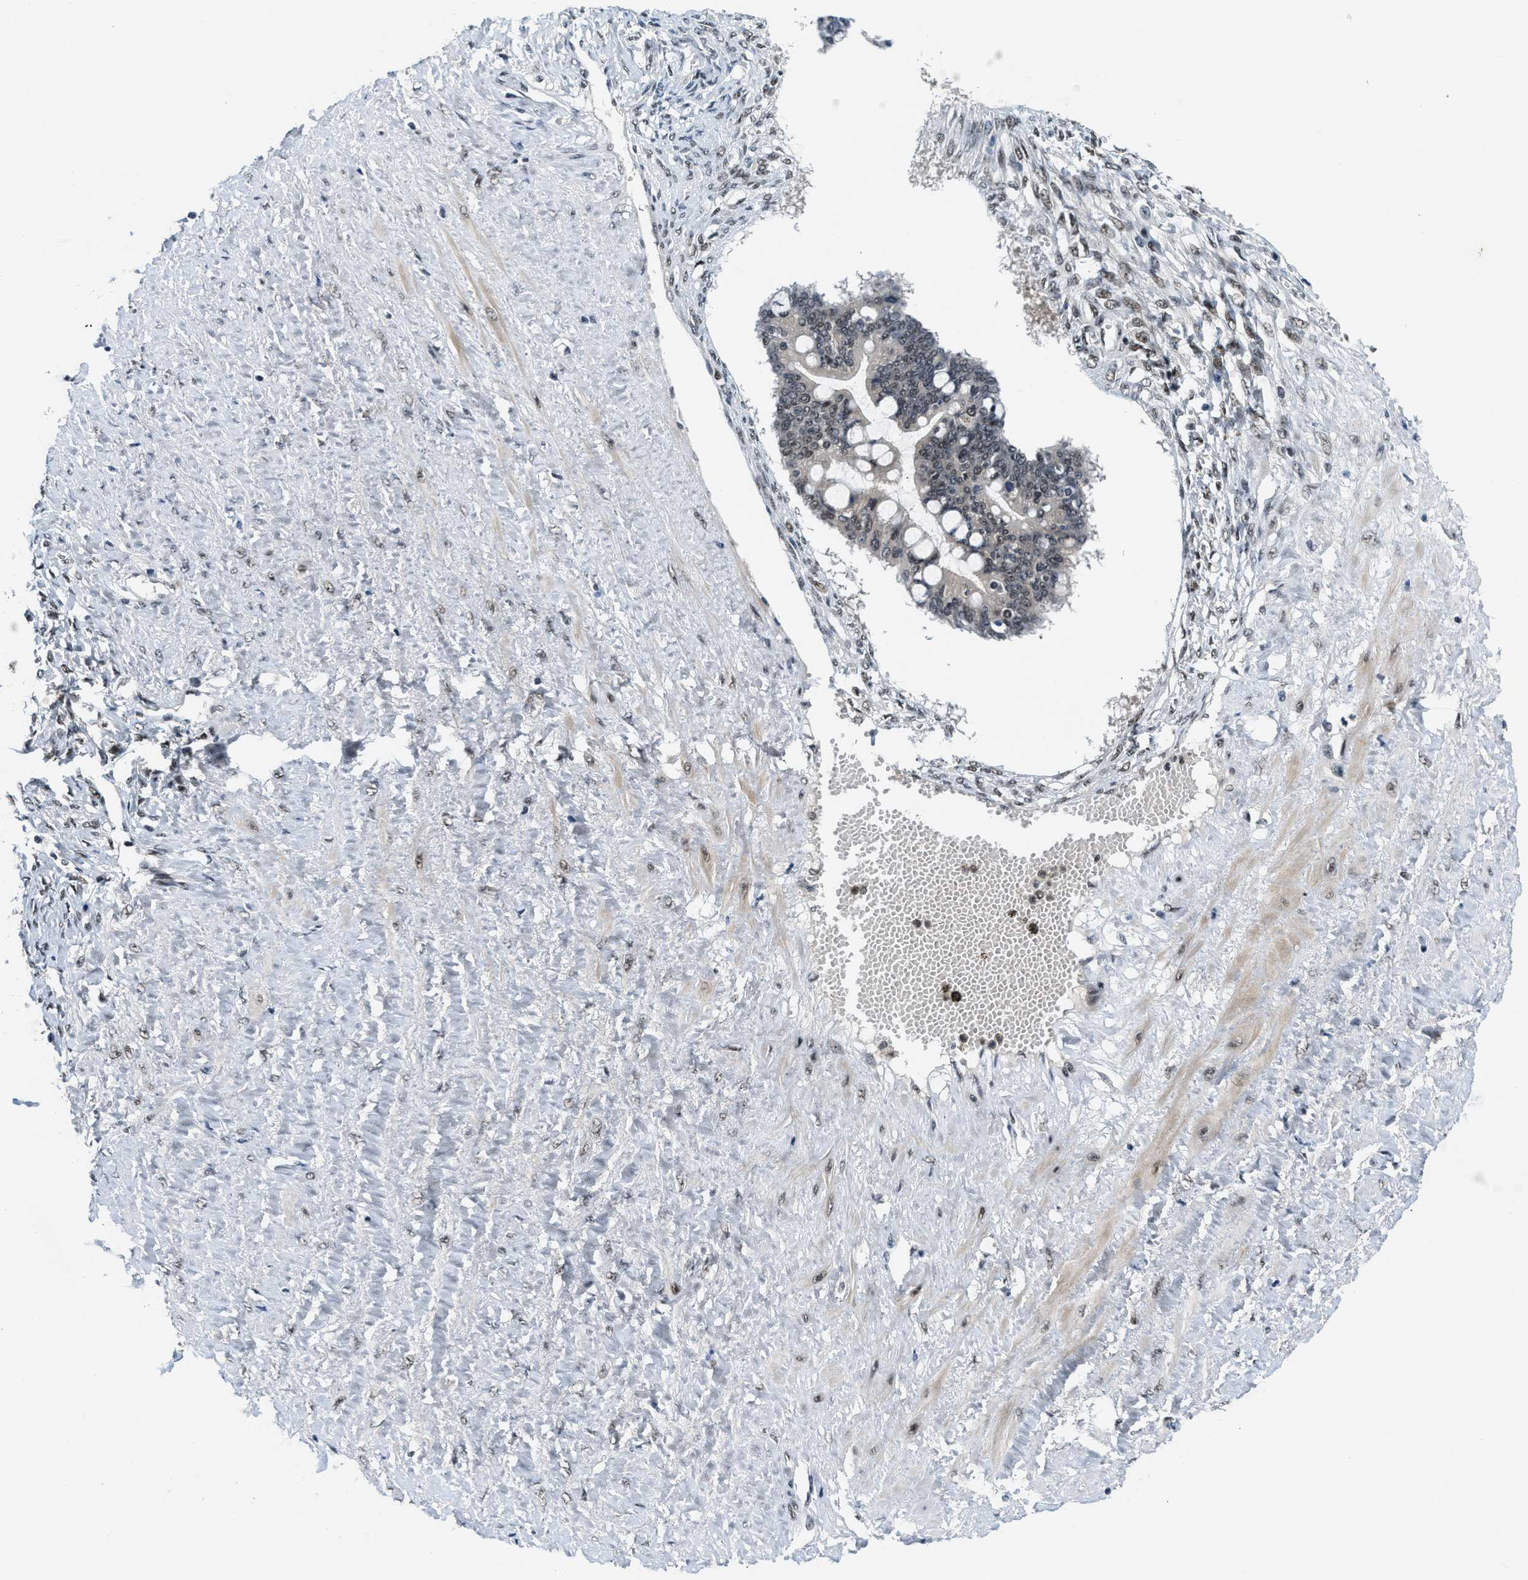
{"staining": {"intensity": "weak", "quantity": "25%-75%", "location": "nuclear"}, "tissue": "ovarian cancer", "cell_type": "Tumor cells", "image_type": "cancer", "snomed": [{"axis": "morphology", "description": "Cystadenocarcinoma, mucinous, NOS"}, {"axis": "topography", "description": "Ovary"}], "caption": "Immunohistochemical staining of human ovarian cancer (mucinous cystadenocarcinoma) reveals weak nuclear protein expression in approximately 25%-75% of tumor cells.", "gene": "NCOA1", "patient": {"sex": "female", "age": 73}}